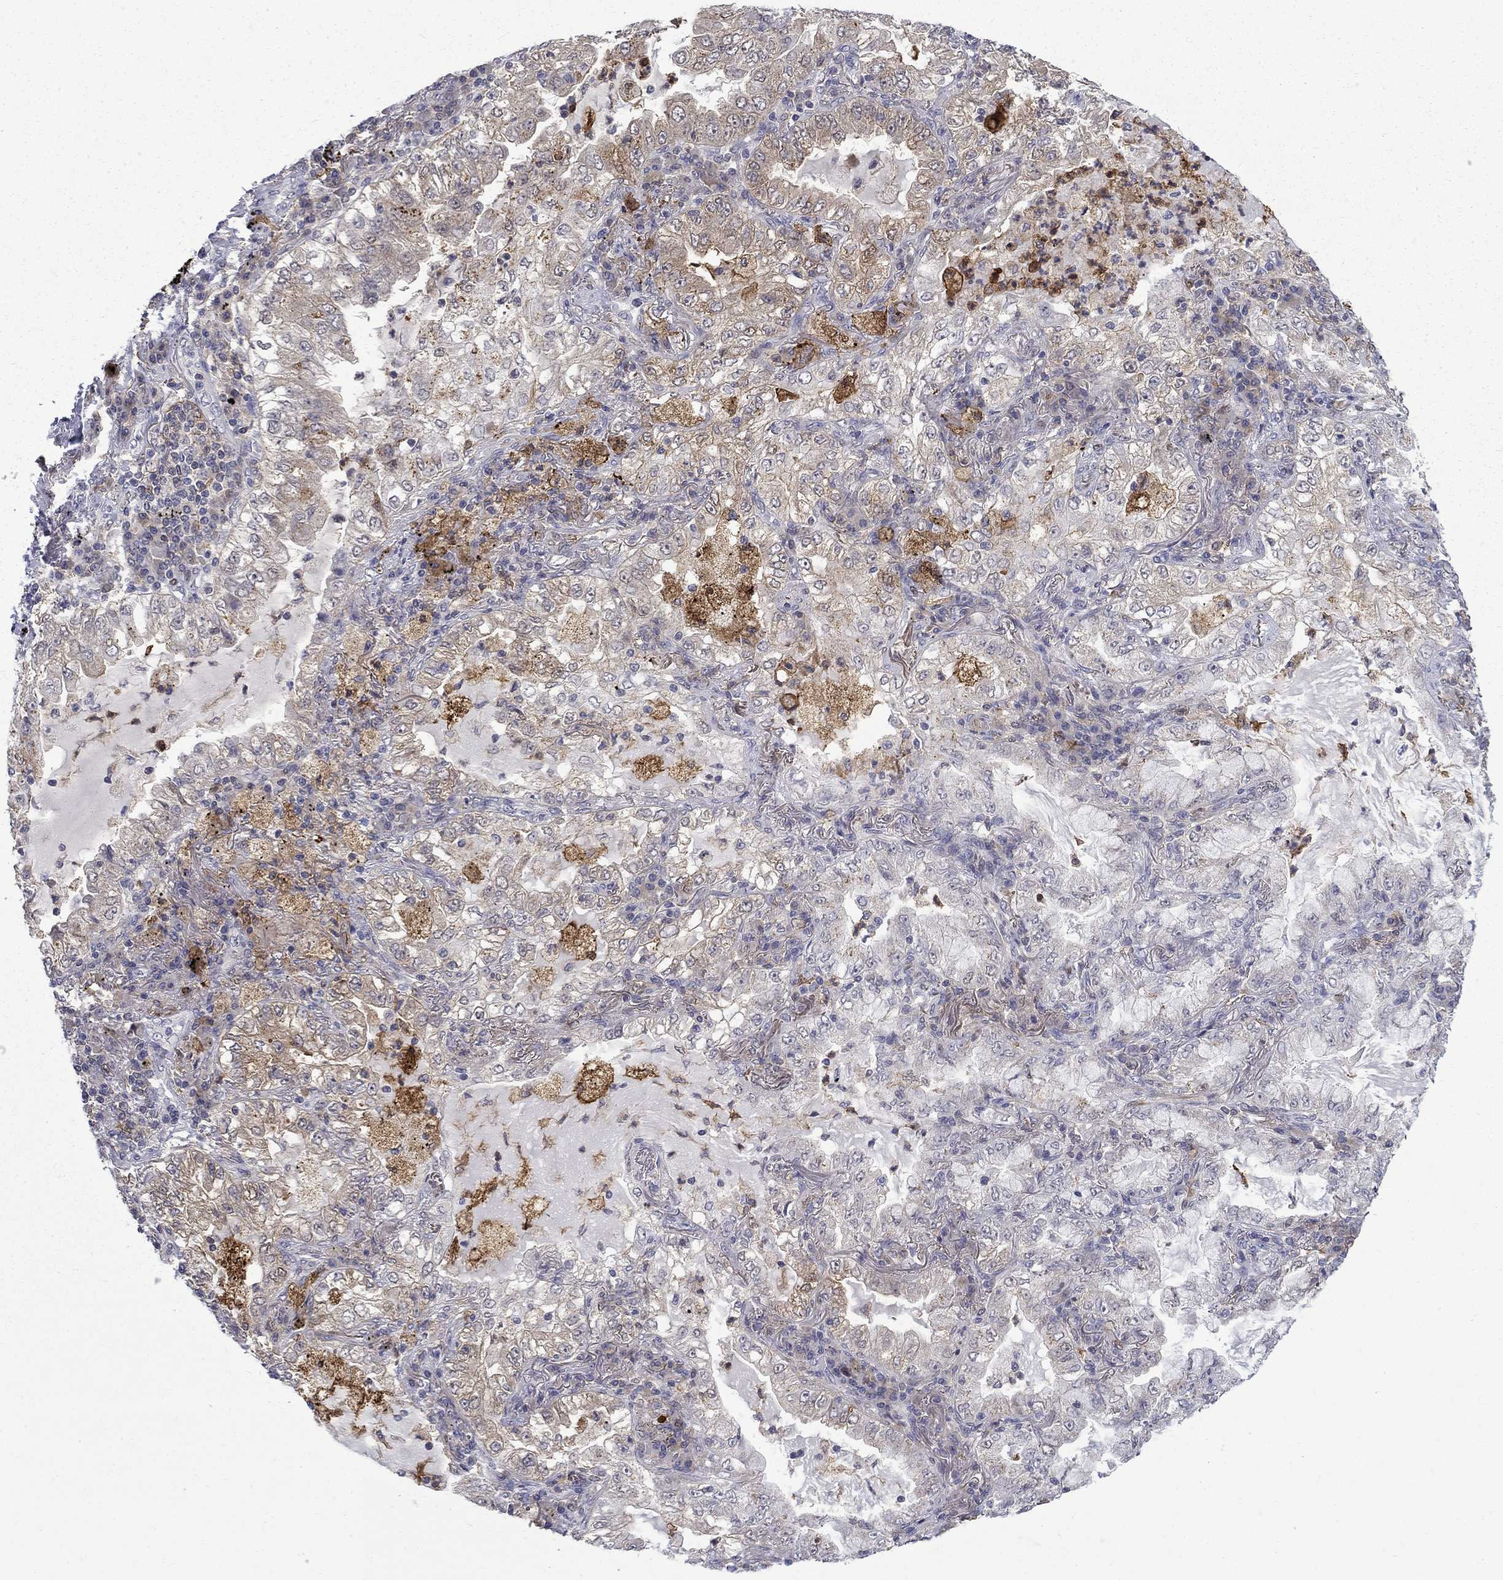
{"staining": {"intensity": "moderate", "quantity": "<25%", "location": "cytoplasmic/membranous"}, "tissue": "lung cancer", "cell_type": "Tumor cells", "image_type": "cancer", "snomed": [{"axis": "morphology", "description": "Adenocarcinoma, NOS"}, {"axis": "topography", "description": "Lung"}], "caption": "This is an image of immunohistochemistry staining of adenocarcinoma (lung), which shows moderate positivity in the cytoplasmic/membranous of tumor cells.", "gene": "PCBP3", "patient": {"sex": "female", "age": 73}}